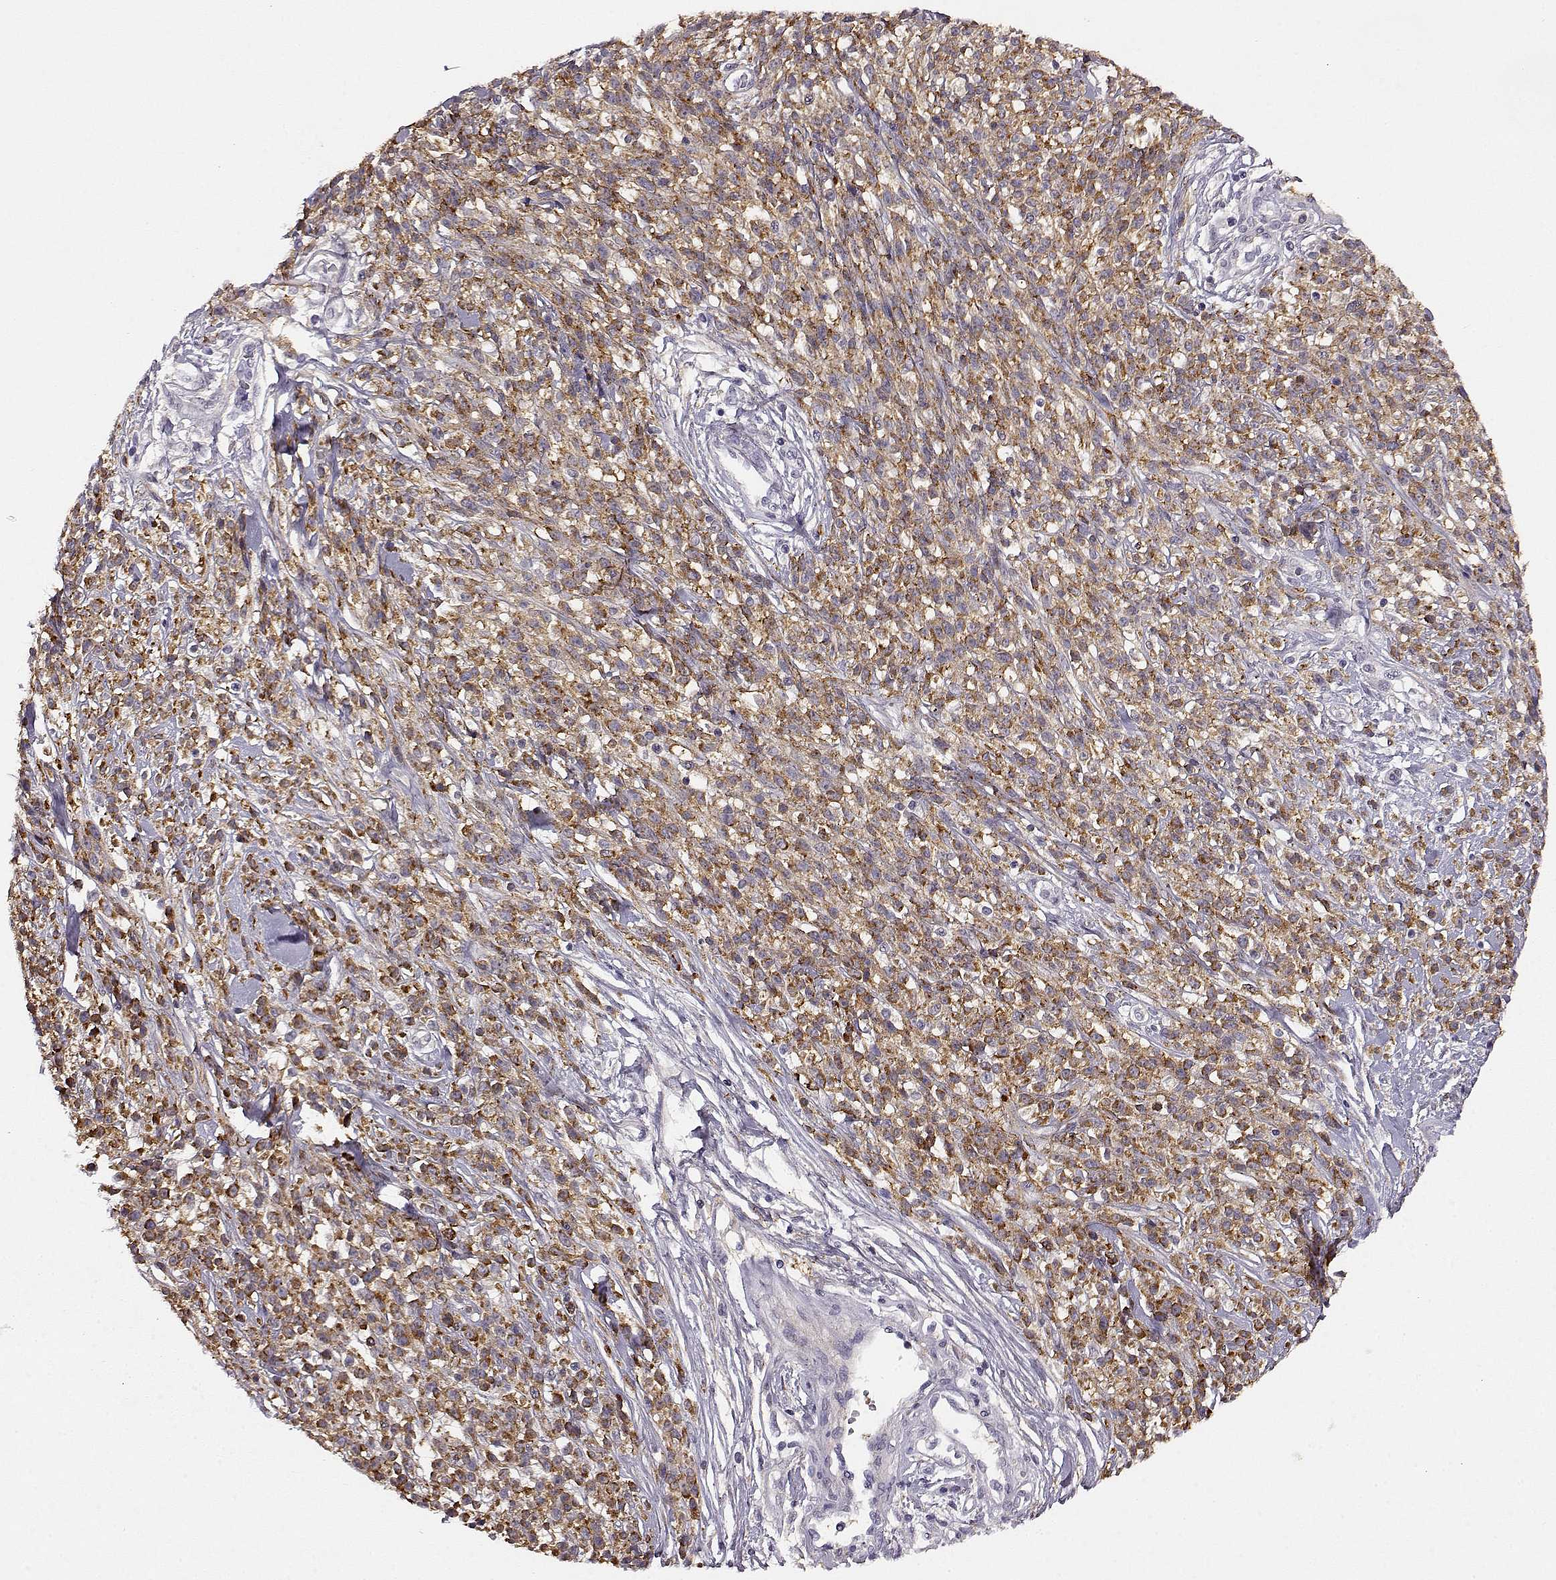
{"staining": {"intensity": "moderate", "quantity": ">75%", "location": "cytoplasmic/membranous"}, "tissue": "melanoma", "cell_type": "Tumor cells", "image_type": "cancer", "snomed": [{"axis": "morphology", "description": "Malignant melanoma, NOS"}, {"axis": "topography", "description": "Skin"}, {"axis": "topography", "description": "Skin of trunk"}], "caption": "Immunohistochemistry (IHC) histopathology image of human melanoma stained for a protein (brown), which exhibits medium levels of moderate cytoplasmic/membranous expression in about >75% of tumor cells.", "gene": "TRIM69", "patient": {"sex": "male", "age": 74}}